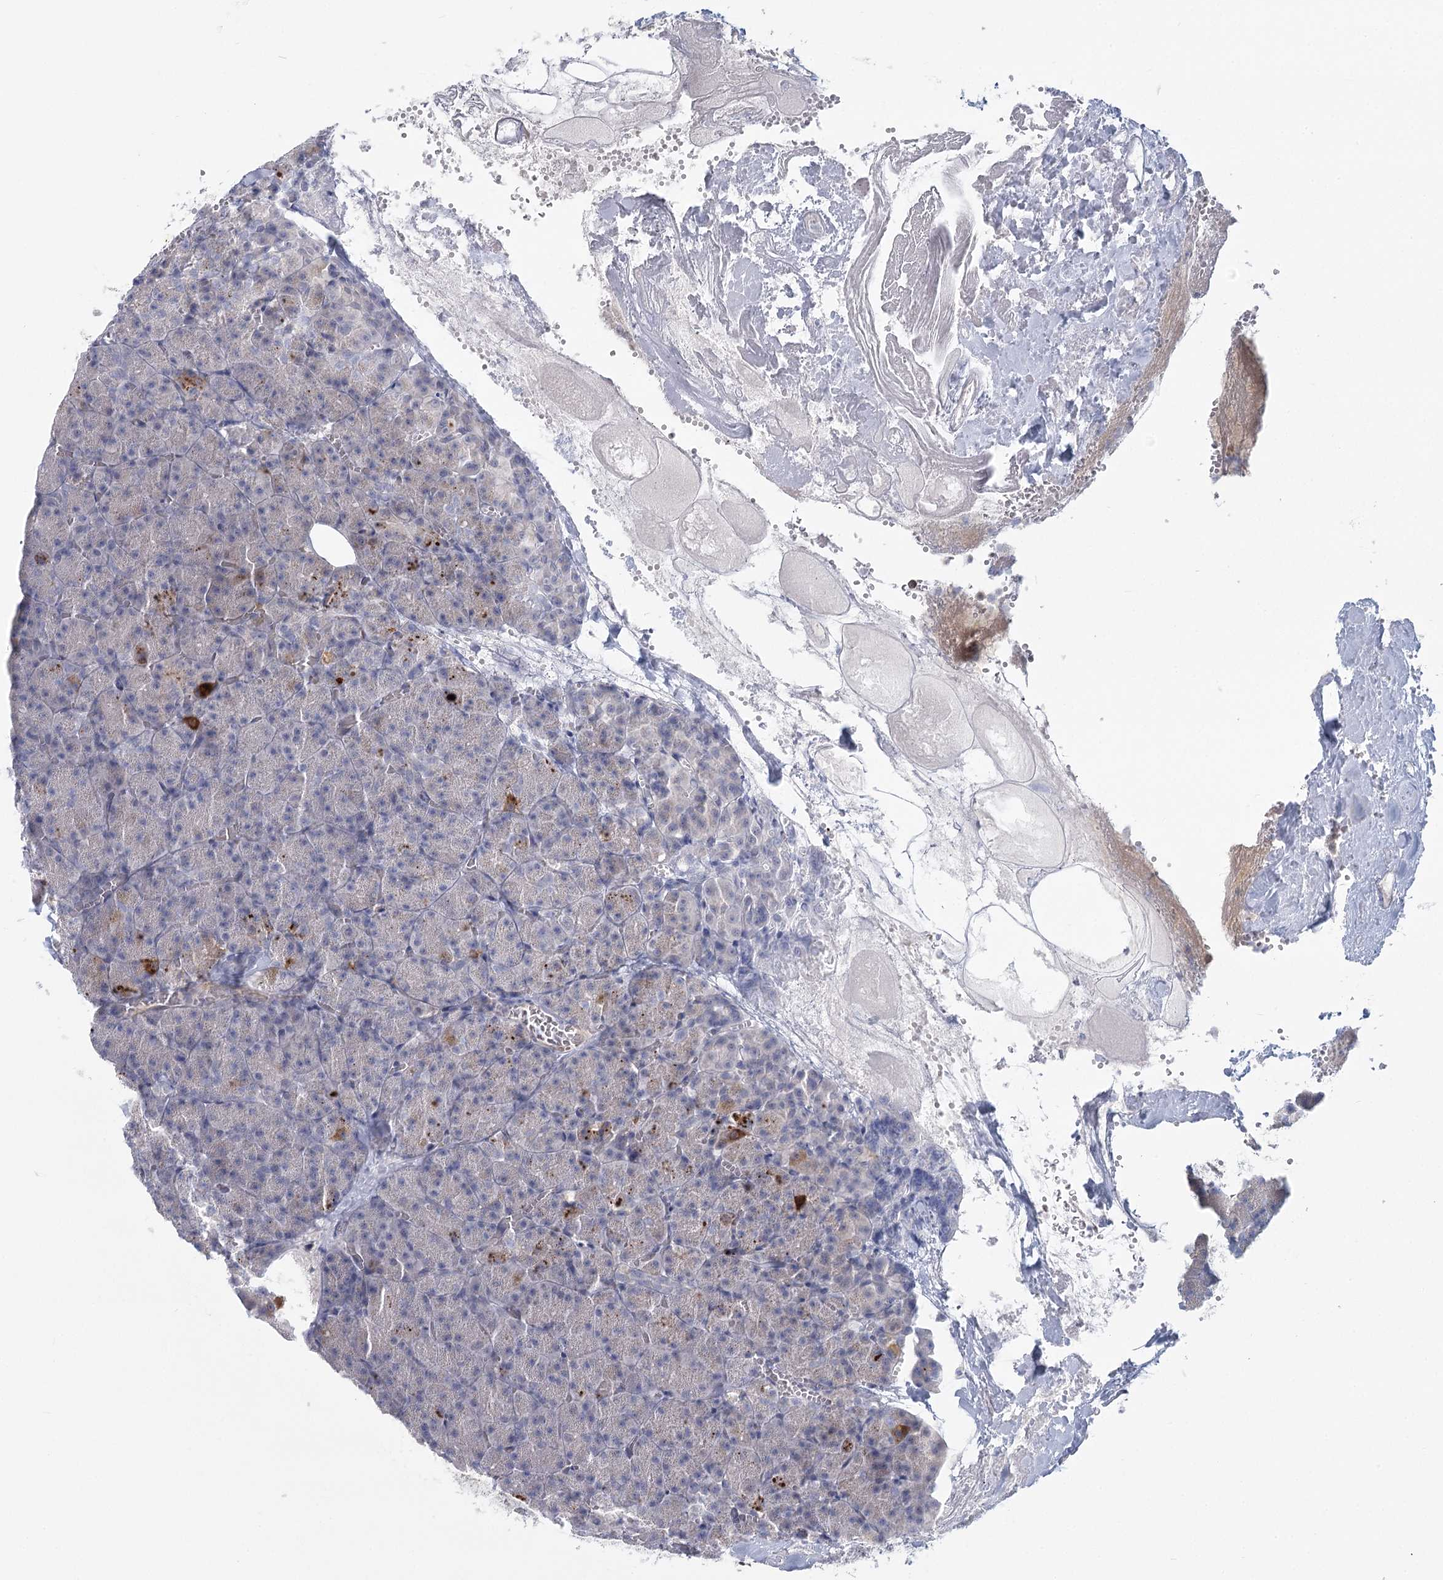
{"staining": {"intensity": "moderate", "quantity": "<25%", "location": "cytoplasmic/membranous"}, "tissue": "pancreas", "cell_type": "Exocrine glandular cells", "image_type": "normal", "snomed": [{"axis": "morphology", "description": "Normal tissue, NOS"}, {"axis": "morphology", "description": "Carcinoid, malignant, NOS"}, {"axis": "topography", "description": "Pancreas"}], "caption": "About <25% of exocrine glandular cells in normal human pancreas exhibit moderate cytoplasmic/membranous protein expression as visualized by brown immunohistochemical staining.", "gene": "USP11", "patient": {"sex": "female", "age": 35}}